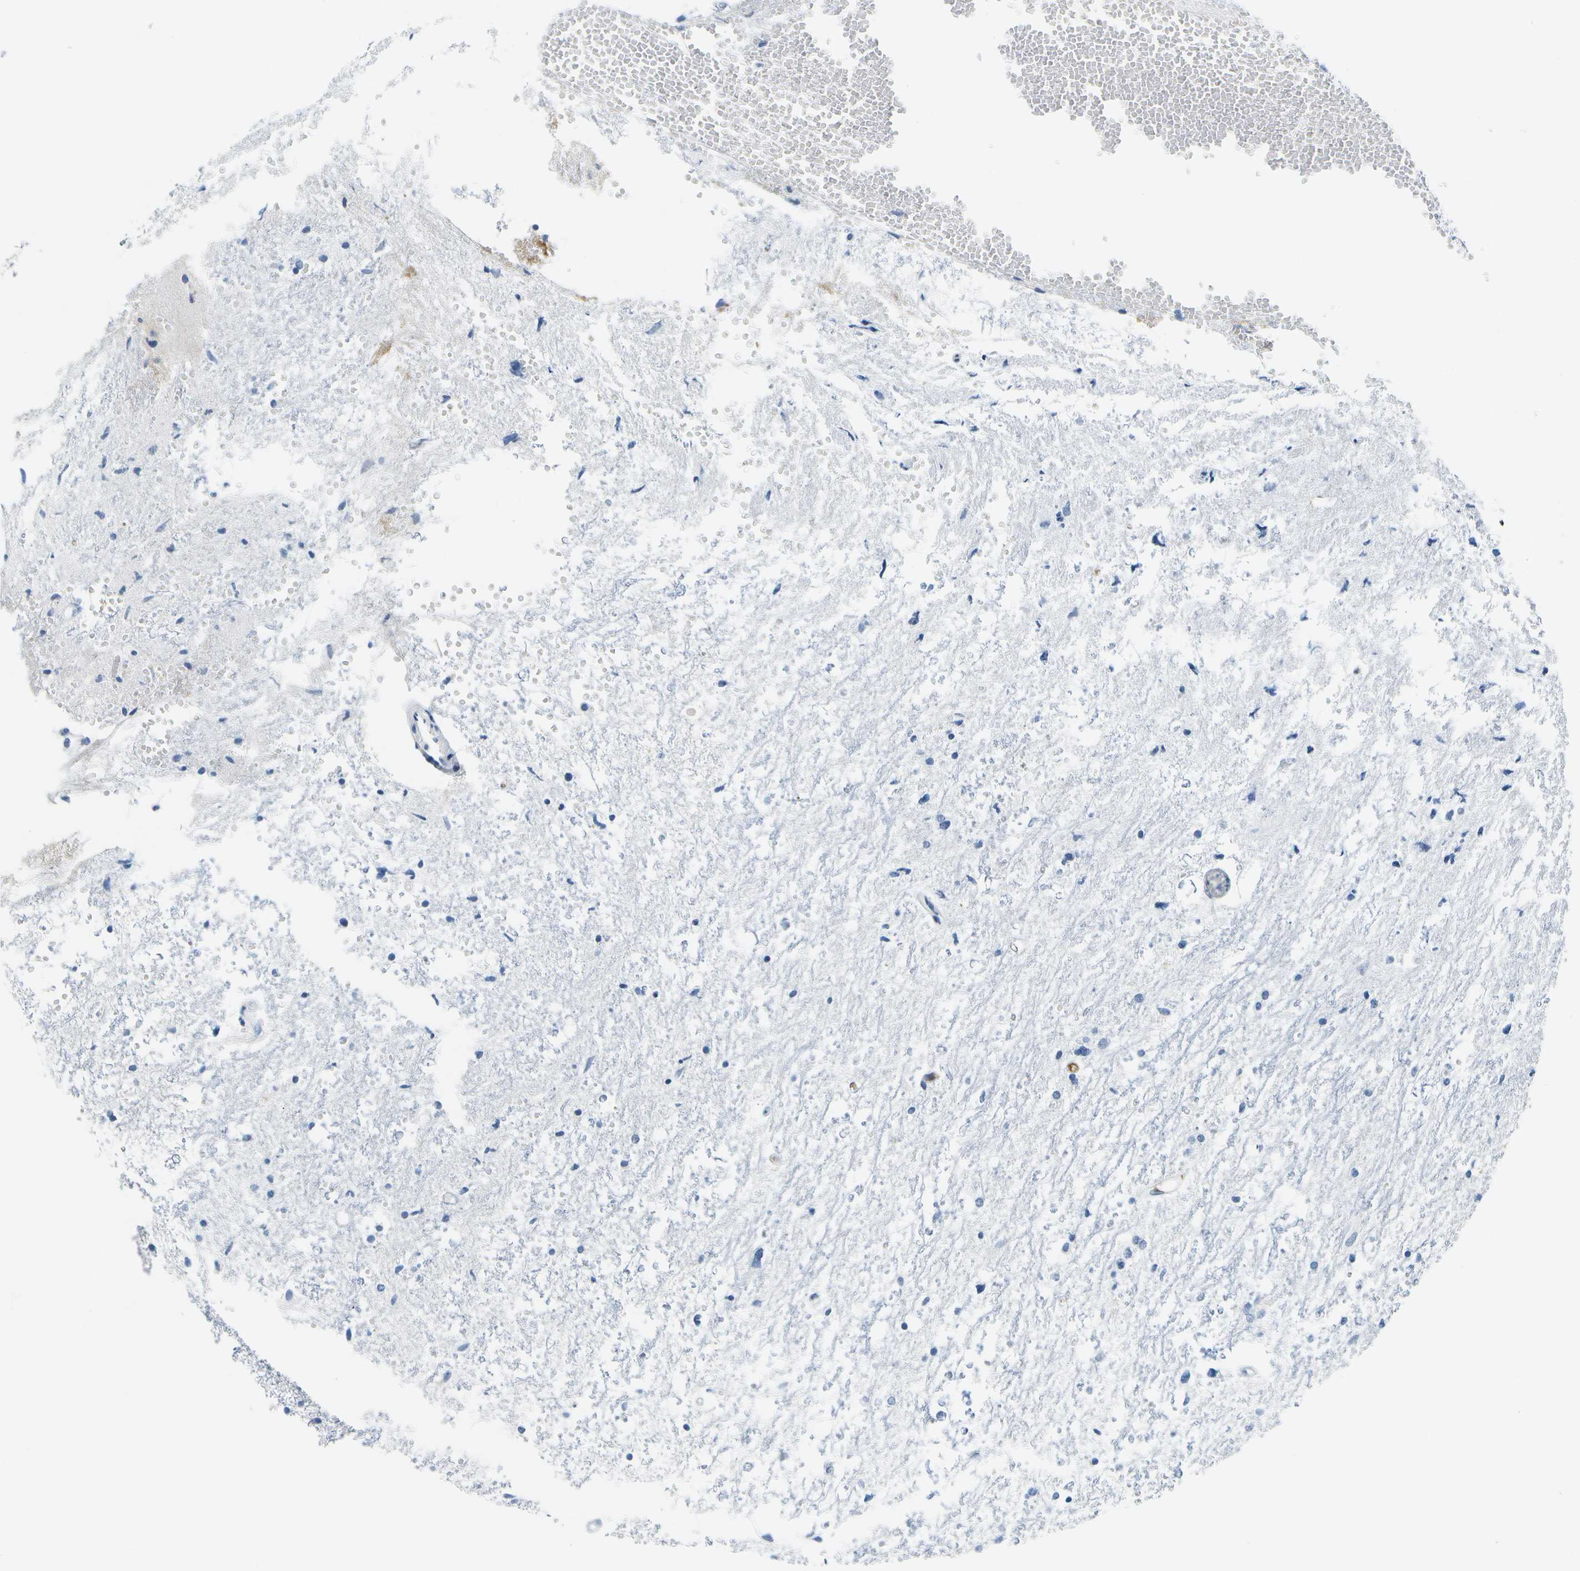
{"staining": {"intensity": "negative", "quantity": "none", "location": "none"}, "tissue": "glioma", "cell_type": "Tumor cells", "image_type": "cancer", "snomed": [{"axis": "morphology", "description": "Glioma, malignant, High grade"}, {"axis": "topography", "description": "Brain"}], "caption": "The histopathology image reveals no staining of tumor cells in malignant glioma (high-grade). (DAB immunohistochemistry visualized using brightfield microscopy, high magnification).", "gene": "SERPINA1", "patient": {"sex": "female", "age": 59}}